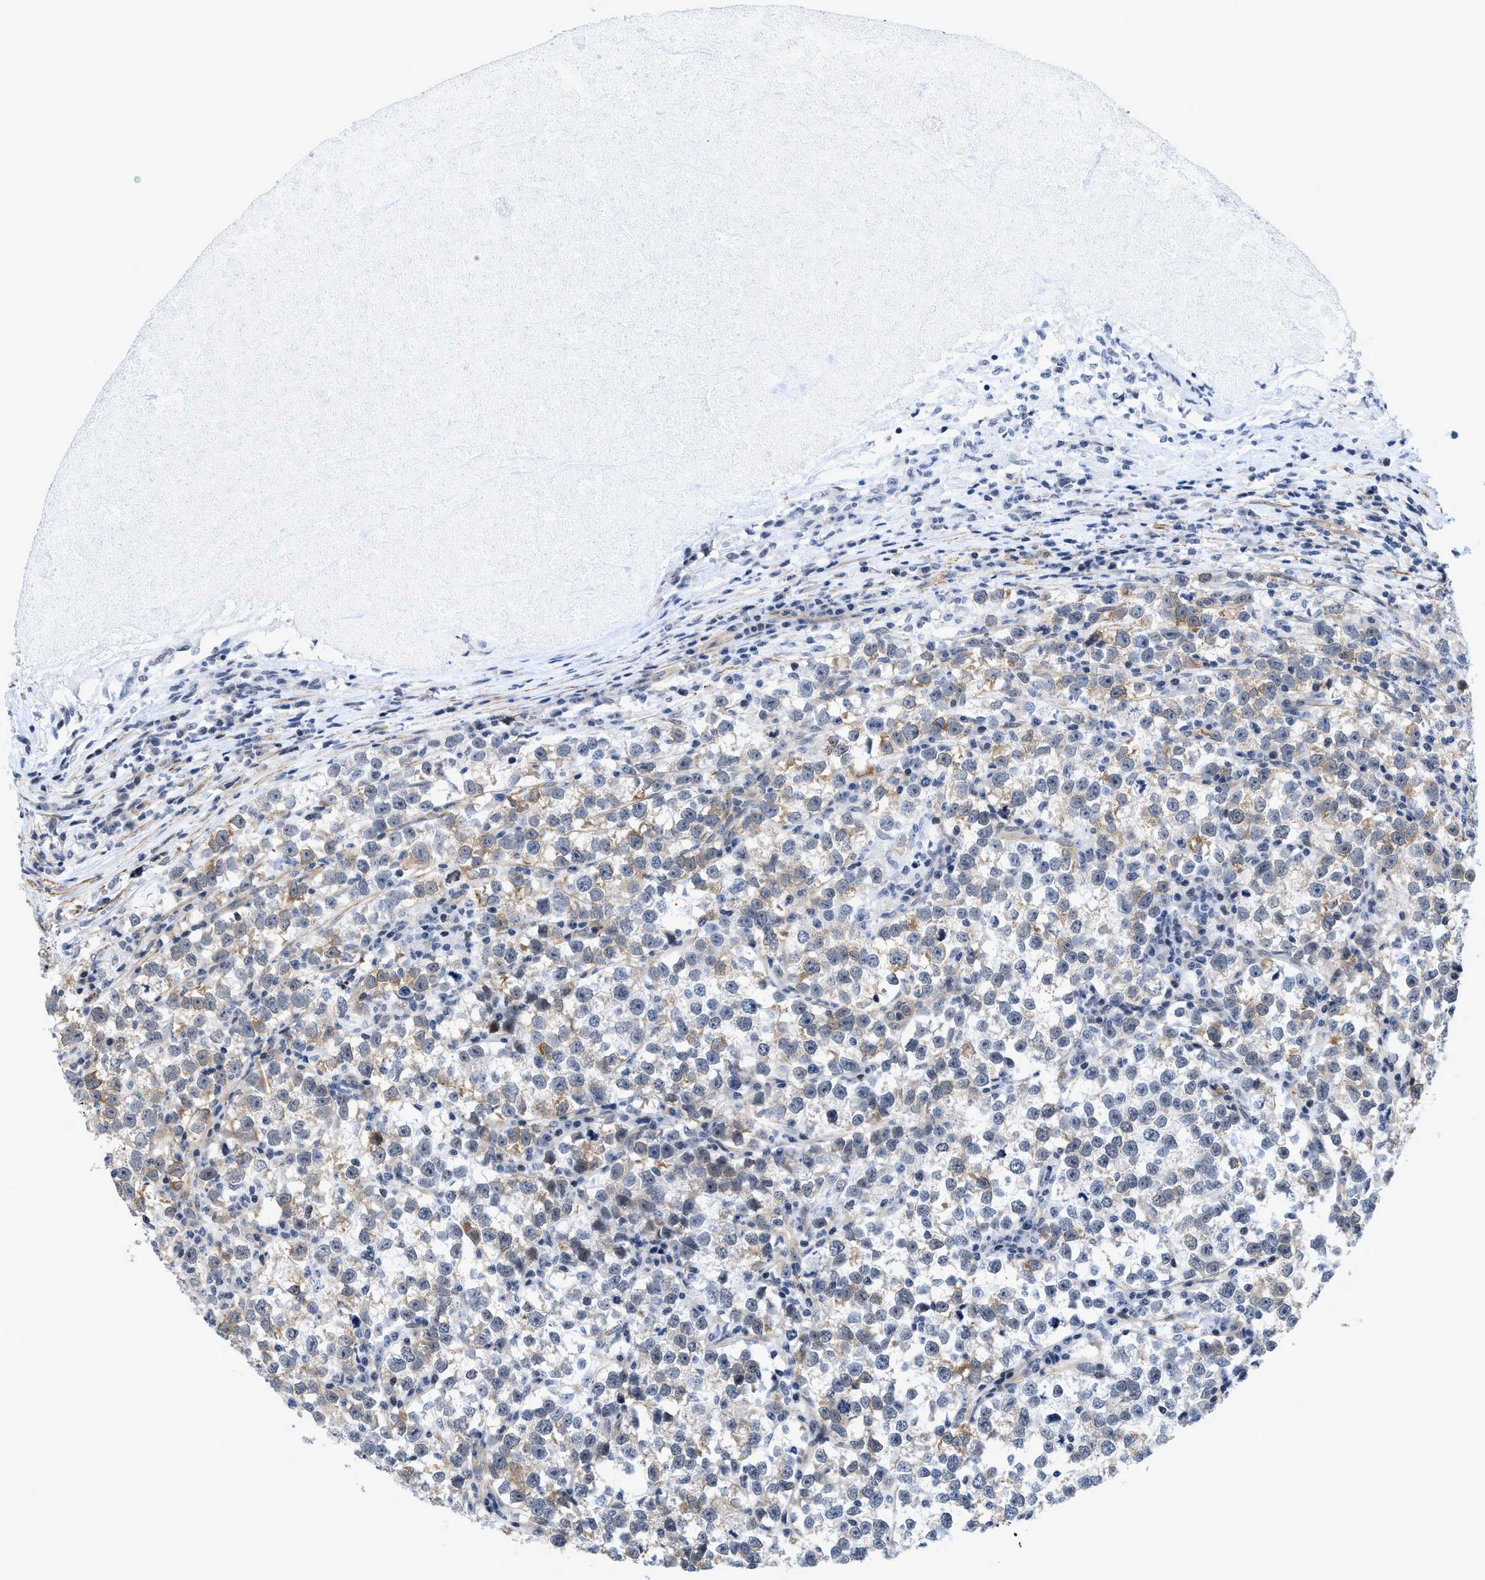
{"staining": {"intensity": "weak", "quantity": "<25%", "location": "cytoplasmic/membranous"}, "tissue": "testis cancer", "cell_type": "Tumor cells", "image_type": "cancer", "snomed": [{"axis": "morphology", "description": "Normal tissue, NOS"}, {"axis": "morphology", "description": "Seminoma, NOS"}, {"axis": "topography", "description": "Testis"}], "caption": "Immunohistochemistry of testis cancer (seminoma) demonstrates no expression in tumor cells. (DAB IHC visualized using brightfield microscopy, high magnification).", "gene": "GPRASP2", "patient": {"sex": "male", "age": 43}}